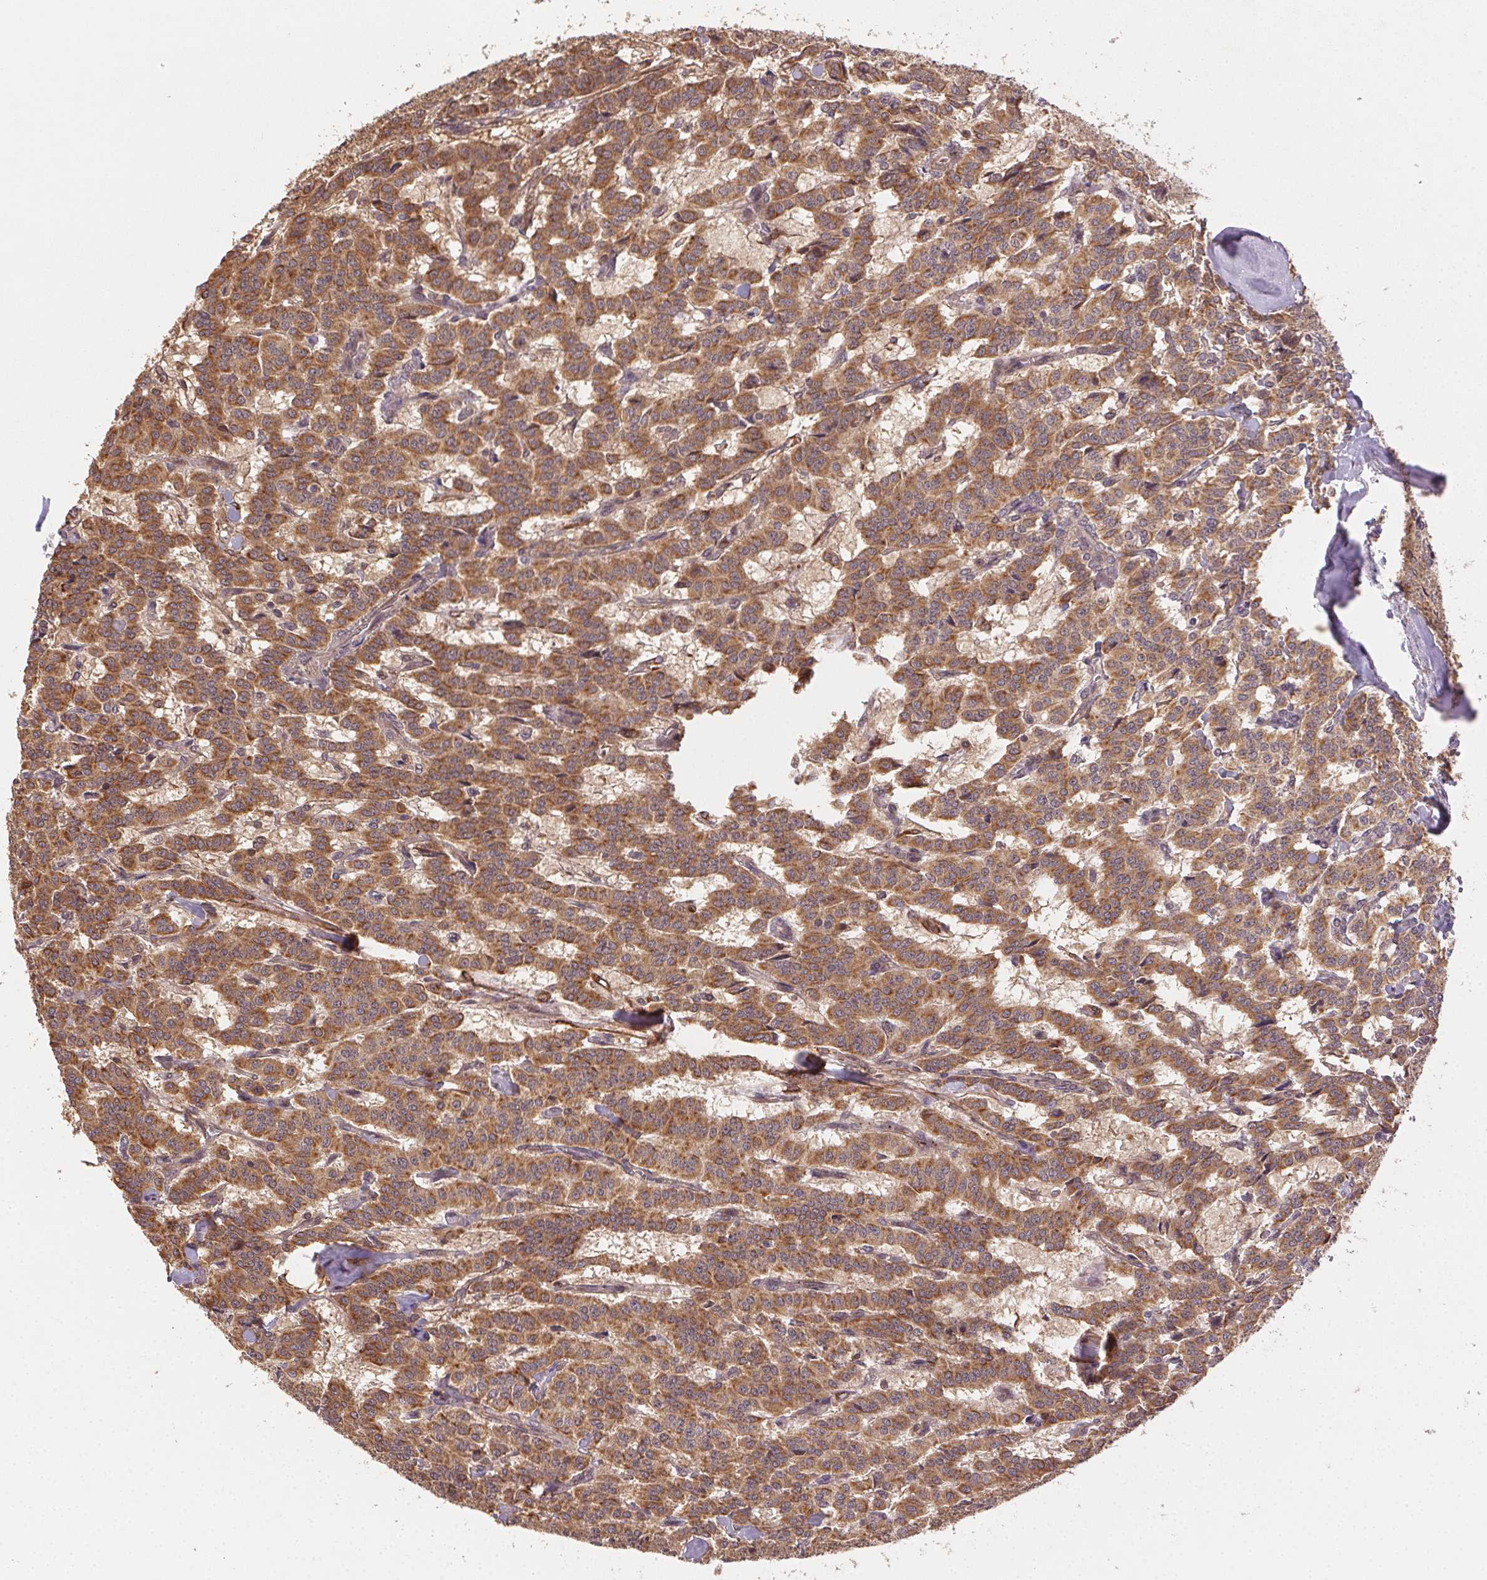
{"staining": {"intensity": "moderate", "quantity": ">75%", "location": "cytoplasmic/membranous"}, "tissue": "carcinoid", "cell_type": "Tumor cells", "image_type": "cancer", "snomed": [{"axis": "morphology", "description": "Carcinoid, malignant, NOS"}, {"axis": "topography", "description": "Lung"}], "caption": "This histopathology image displays immunohistochemistry (IHC) staining of human carcinoid, with medium moderate cytoplasmic/membranous positivity in about >75% of tumor cells.", "gene": "KLHL15", "patient": {"sex": "female", "age": 46}}